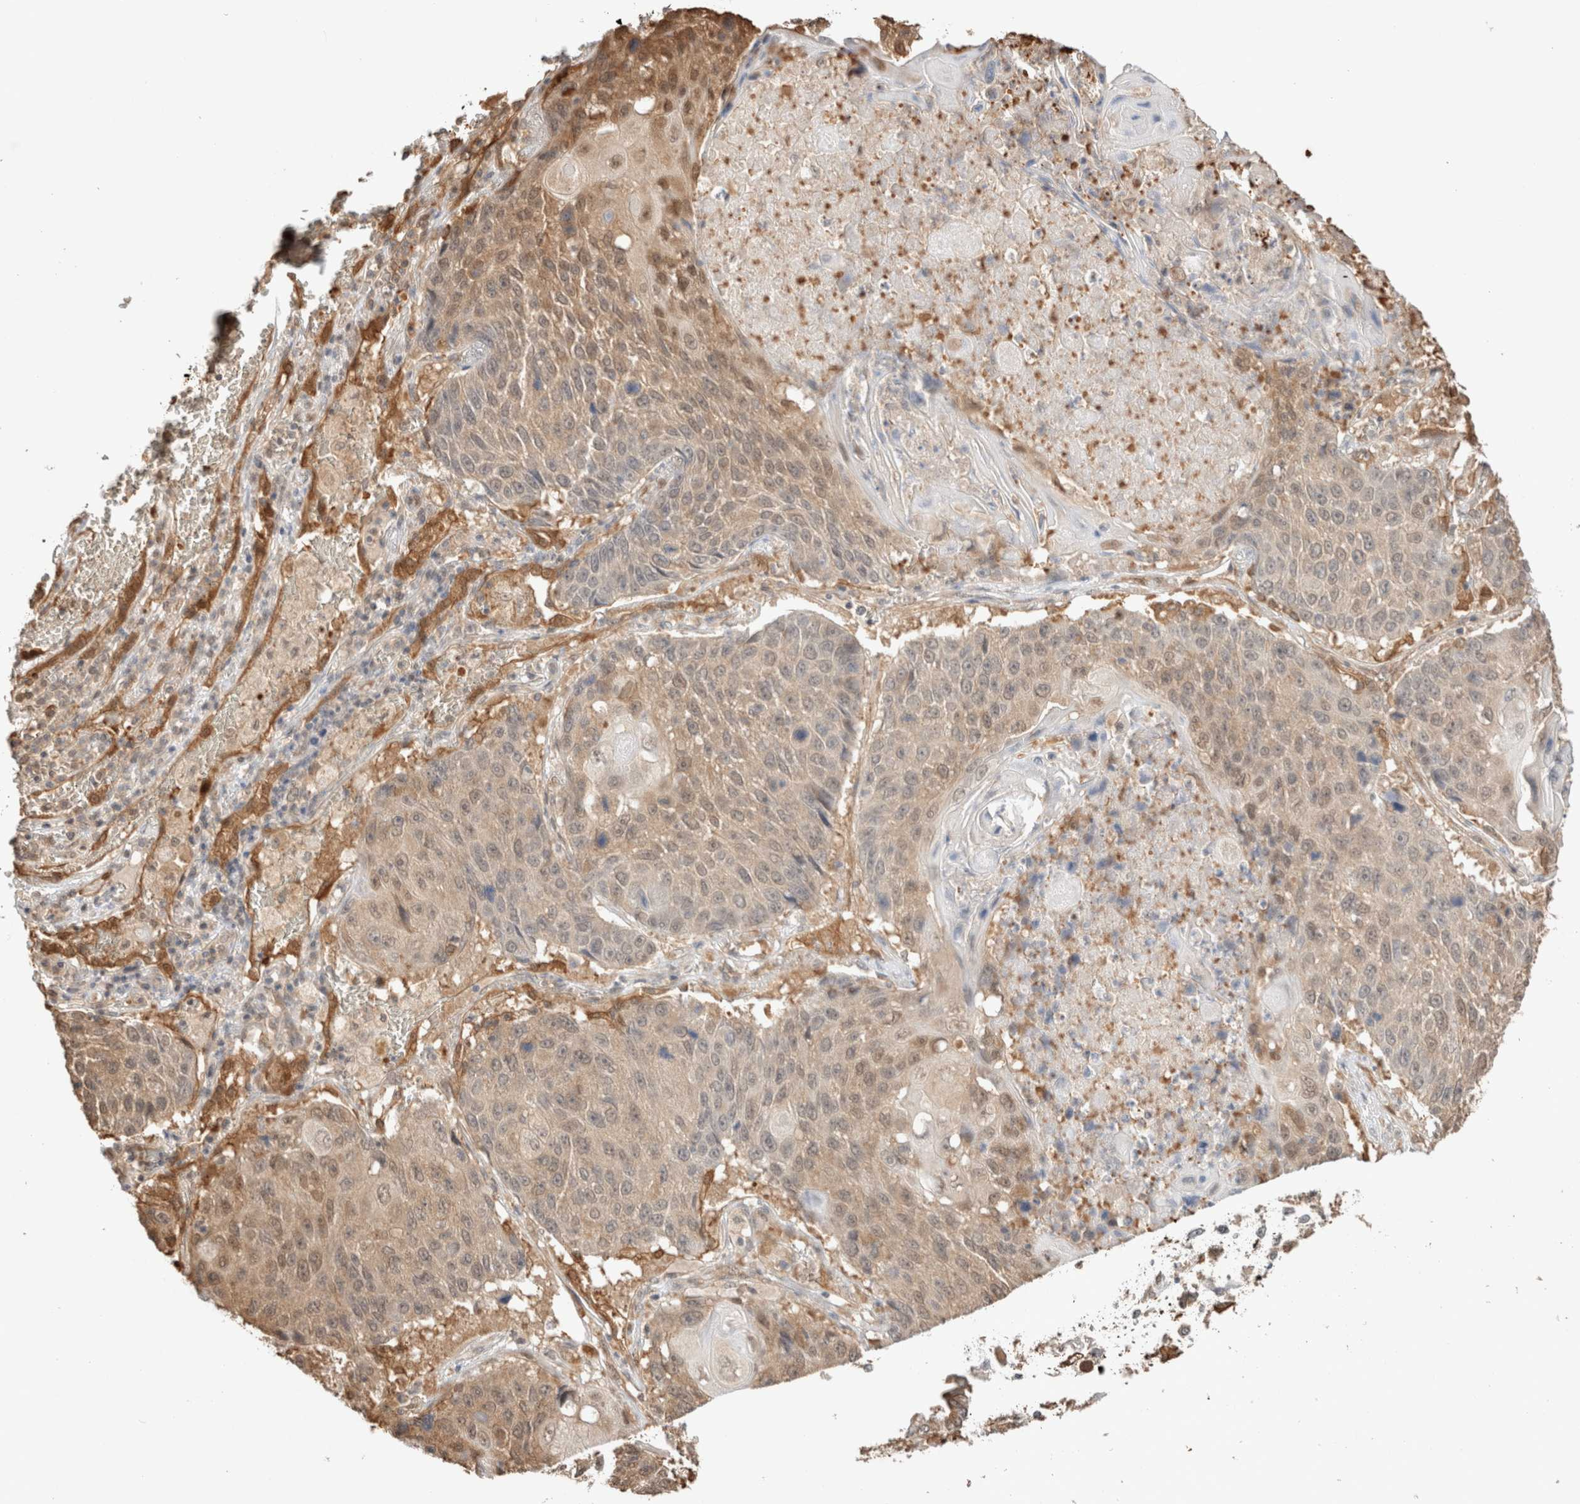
{"staining": {"intensity": "weak", "quantity": "25%-75%", "location": "cytoplasmic/membranous,nuclear"}, "tissue": "lung cancer", "cell_type": "Tumor cells", "image_type": "cancer", "snomed": [{"axis": "morphology", "description": "Adenocarcinoma, NOS"}, {"axis": "topography", "description": "Lung"}], "caption": "The image demonstrates staining of lung adenocarcinoma, revealing weak cytoplasmic/membranous and nuclear protein staining (brown color) within tumor cells.", "gene": "CA13", "patient": {"sex": "male", "age": 64}}